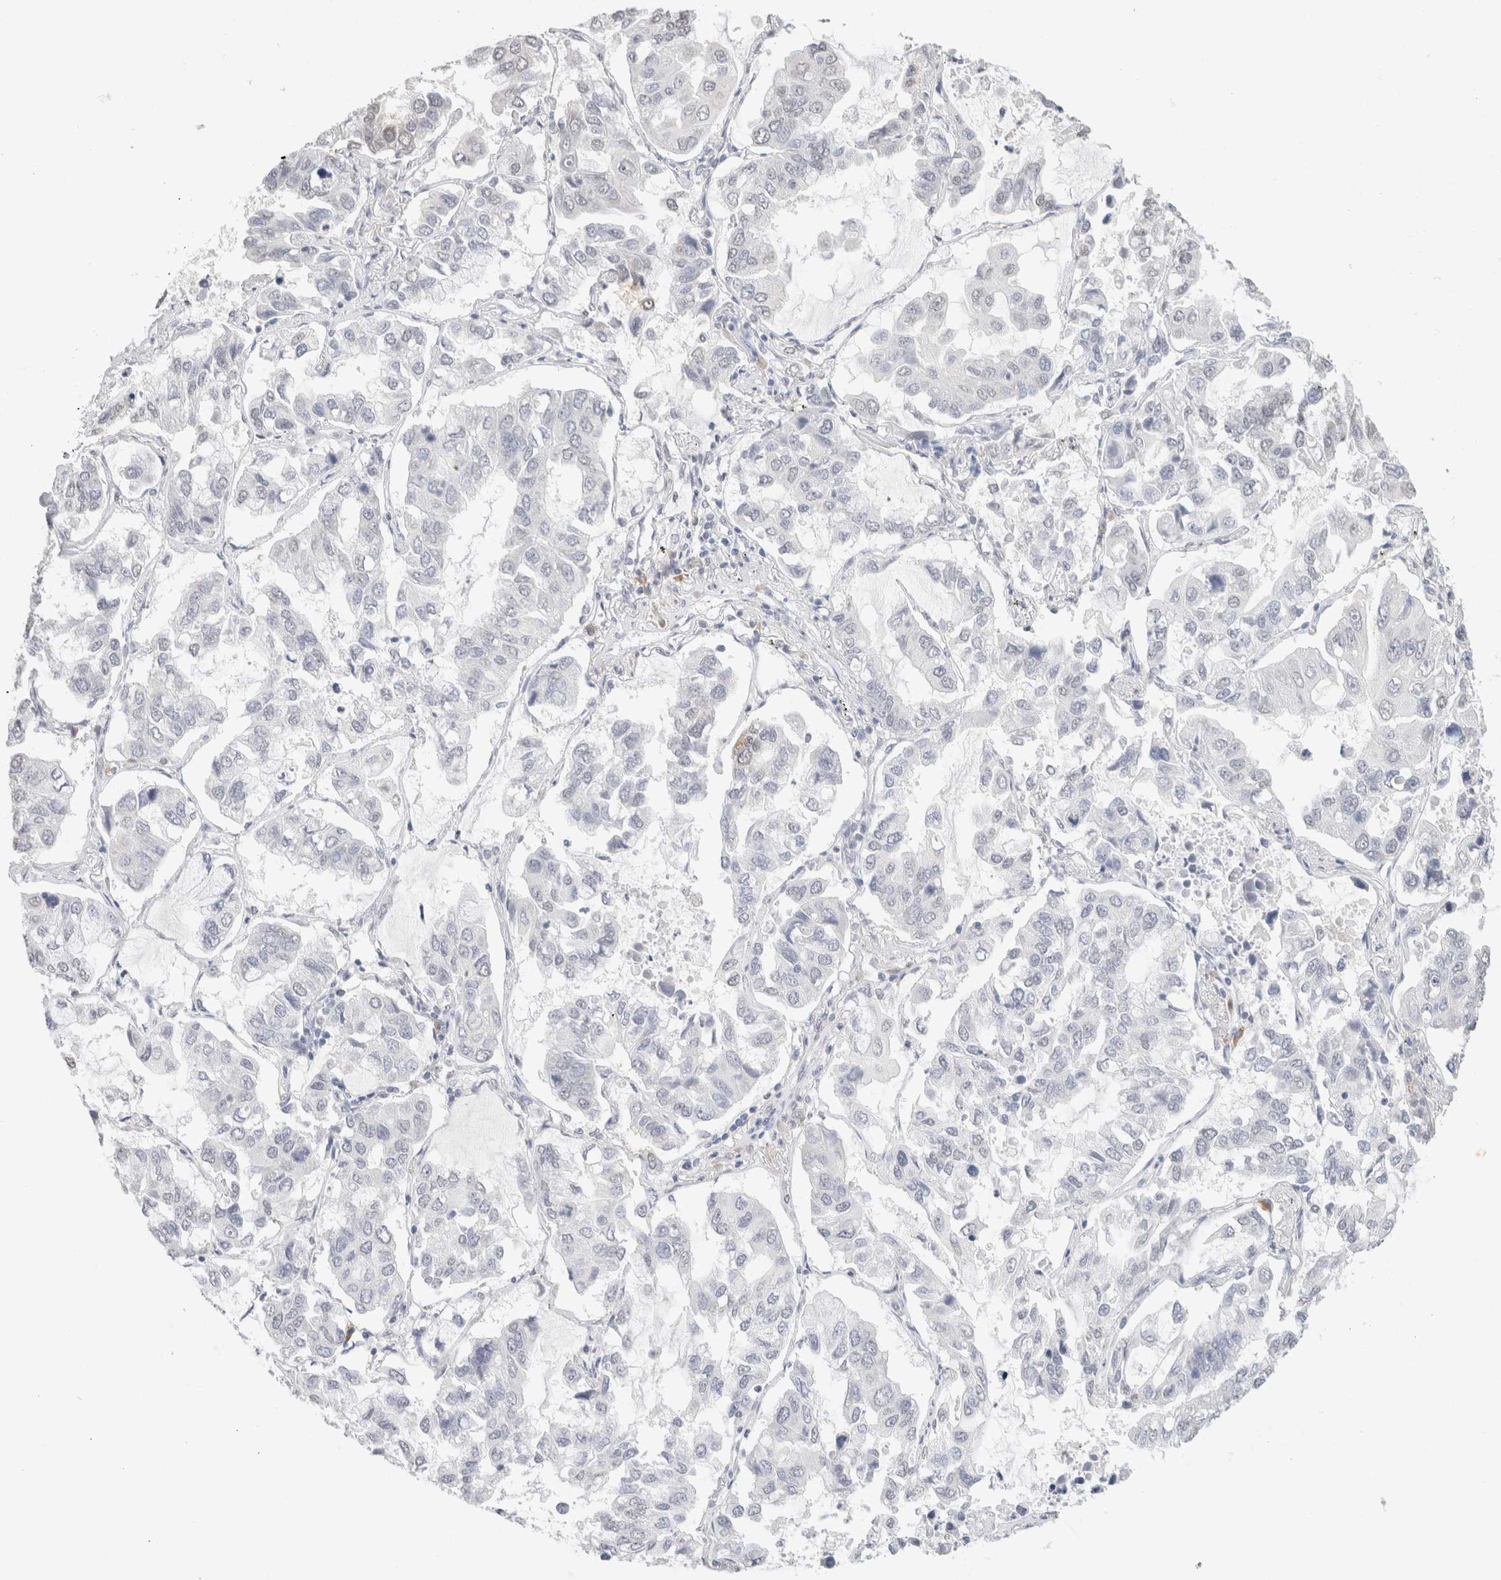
{"staining": {"intensity": "negative", "quantity": "none", "location": "none"}, "tissue": "lung cancer", "cell_type": "Tumor cells", "image_type": "cancer", "snomed": [{"axis": "morphology", "description": "Adenocarcinoma, NOS"}, {"axis": "topography", "description": "Lung"}], "caption": "Histopathology image shows no significant protein staining in tumor cells of adenocarcinoma (lung).", "gene": "CD80", "patient": {"sex": "male", "age": 64}}